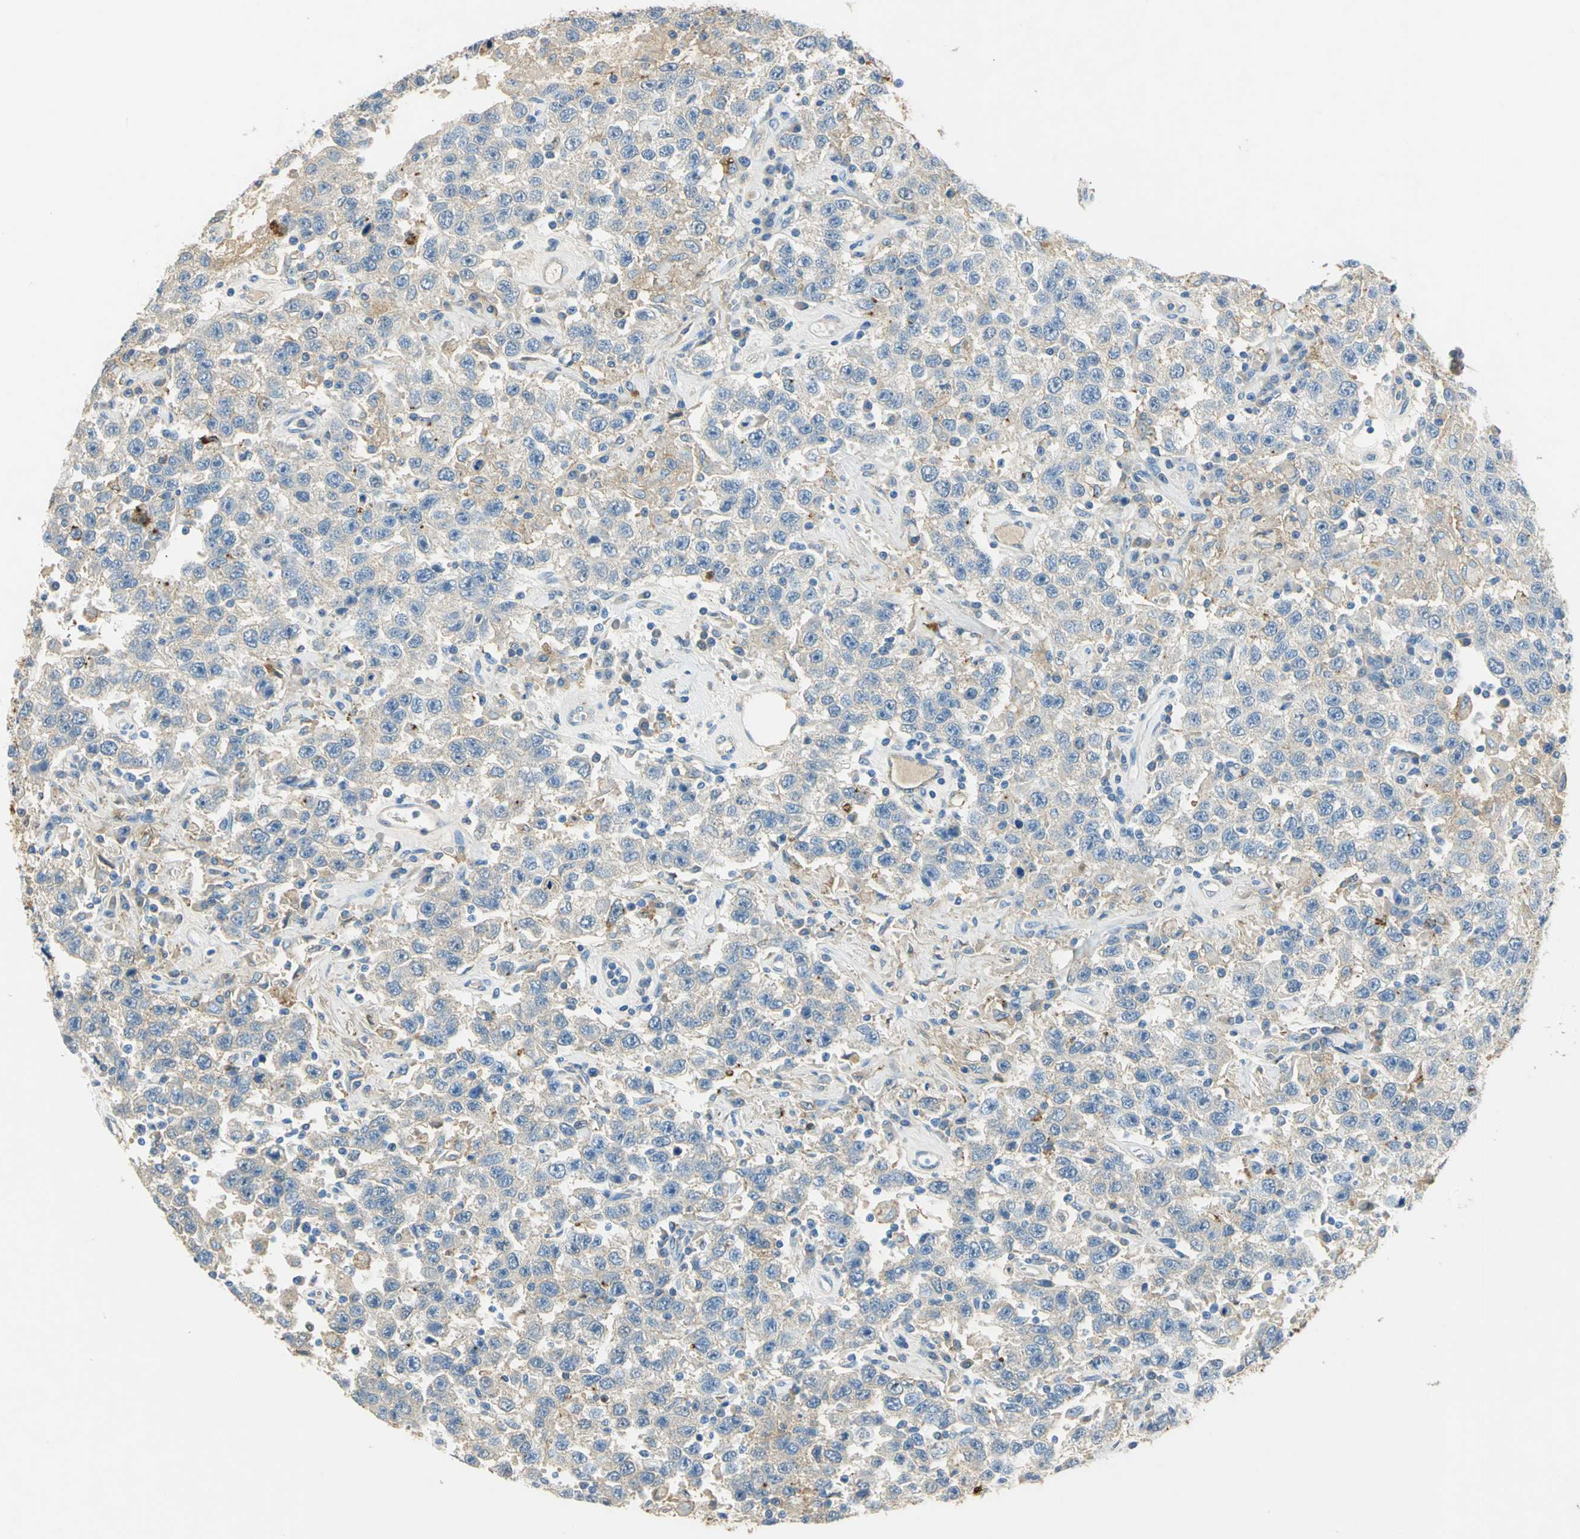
{"staining": {"intensity": "weak", "quantity": "<25%", "location": "cytoplasmic/membranous"}, "tissue": "testis cancer", "cell_type": "Tumor cells", "image_type": "cancer", "snomed": [{"axis": "morphology", "description": "Seminoma, NOS"}, {"axis": "topography", "description": "Testis"}], "caption": "Testis cancer was stained to show a protein in brown. There is no significant positivity in tumor cells. The staining is performed using DAB (3,3'-diaminobenzidine) brown chromogen with nuclei counter-stained in using hematoxylin.", "gene": "ANXA4", "patient": {"sex": "male", "age": 41}}